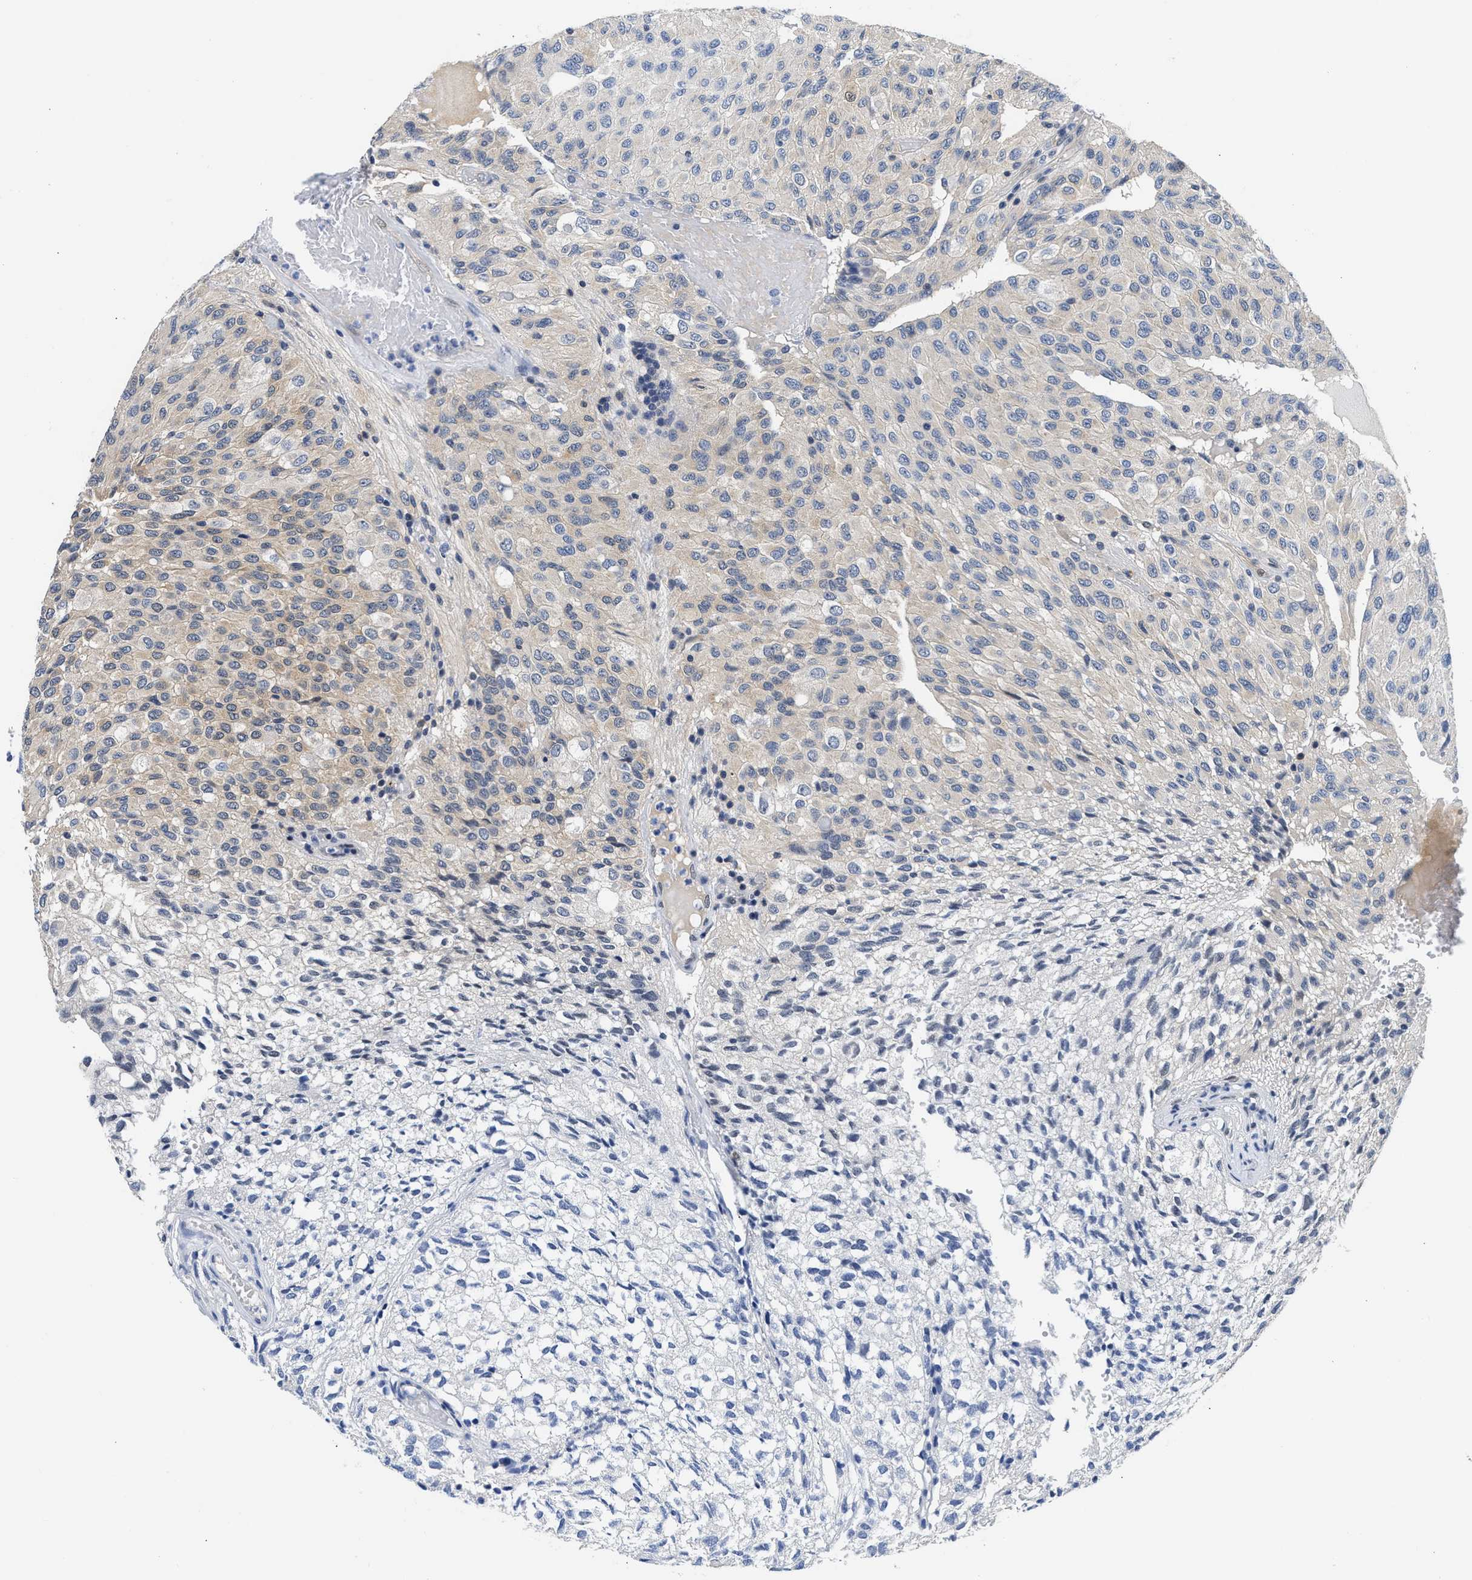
{"staining": {"intensity": "weak", "quantity": "<25%", "location": "cytoplasmic/membranous"}, "tissue": "glioma", "cell_type": "Tumor cells", "image_type": "cancer", "snomed": [{"axis": "morphology", "description": "Glioma, malignant, High grade"}, {"axis": "topography", "description": "Brain"}], "caption": "This is a histopathology image of immunohistochemistry (IHC) staining of glioma, which shows no positivity in tumor cells.", "gene": "XPO5", "patient": {"sex": "male", "age": 32}}